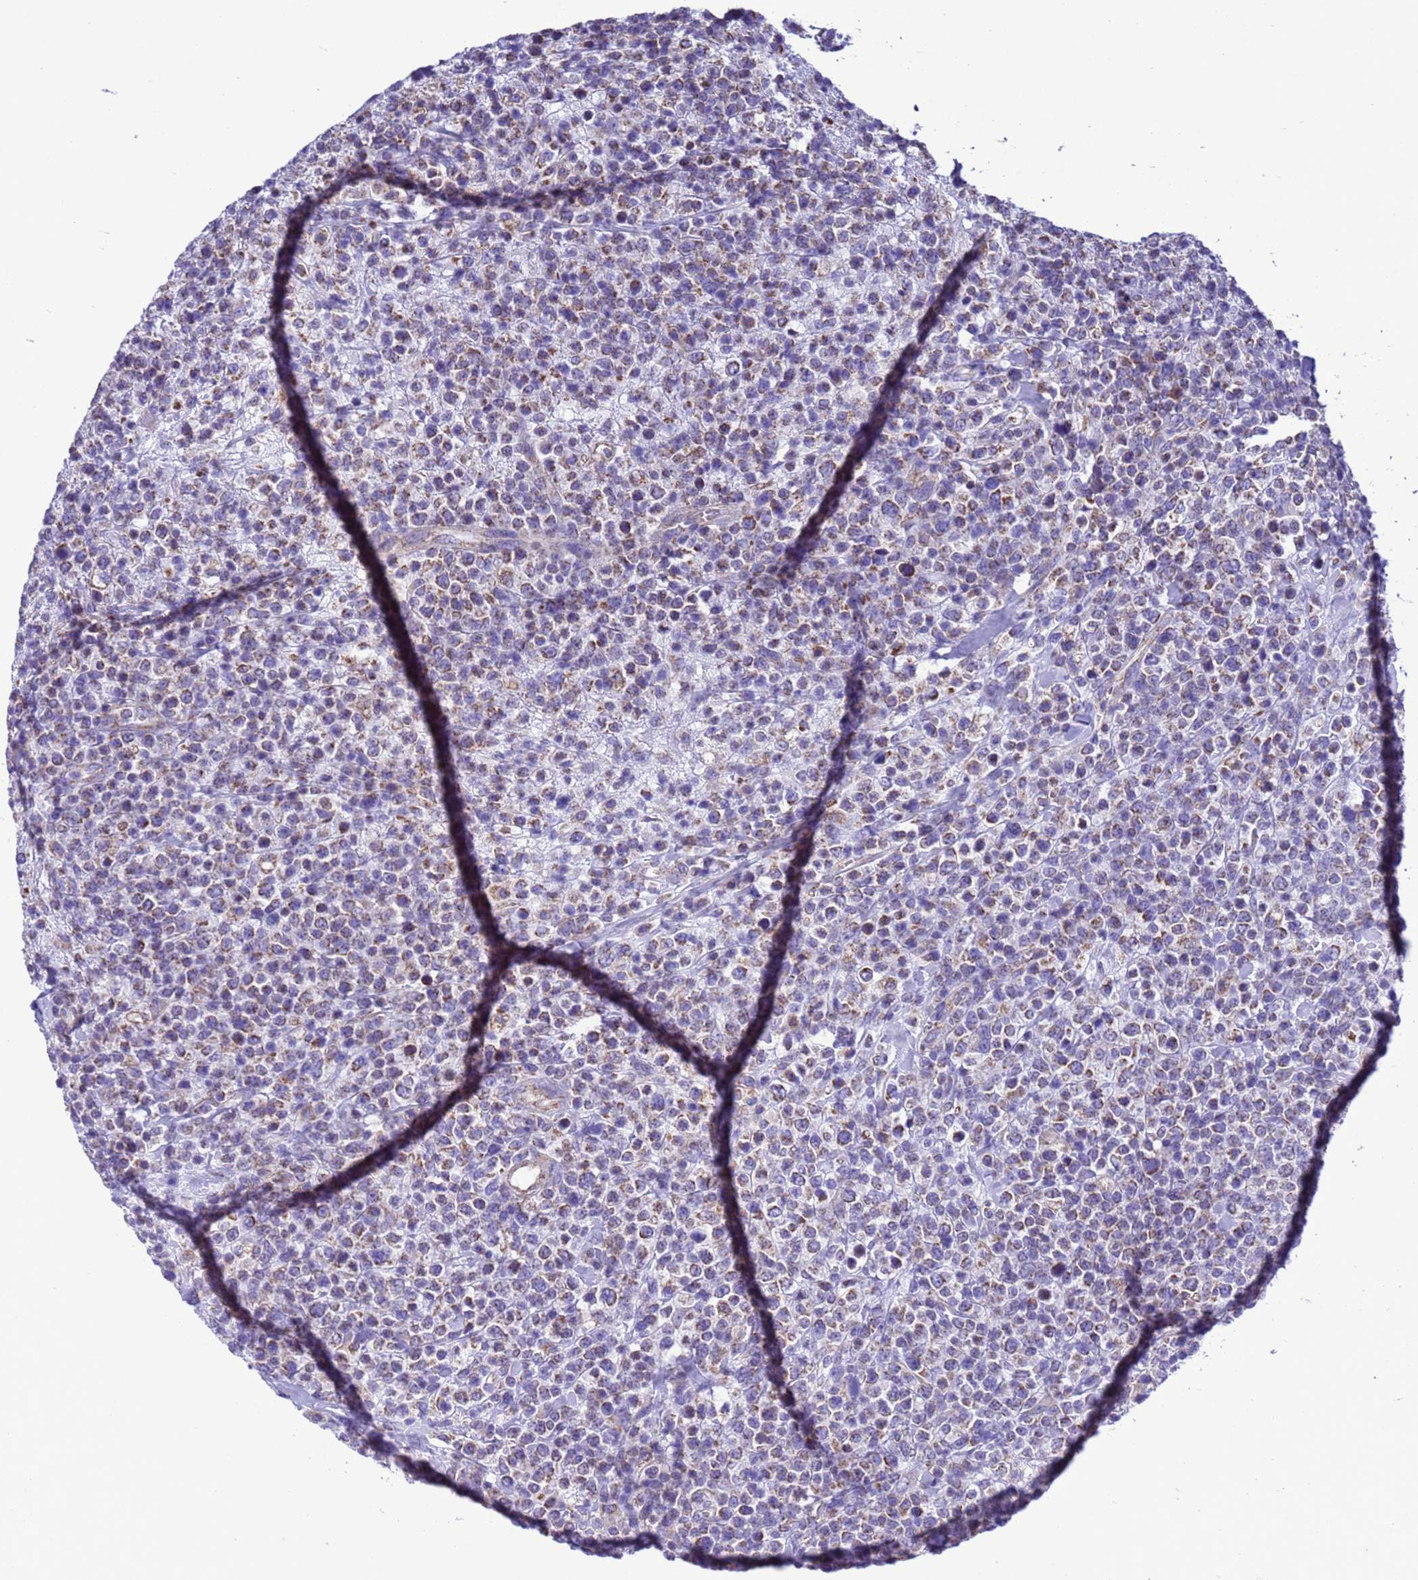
{"staining": {"intensity": "weak", "quantity": "25%-75%", "location": "cytoplasmic/membranous"}, "tissue": "lymphoma", "cell_type": "Tumor cells", "image_type": "cancer", "snomed": [{"axis": "morphology", "description": "Malignant lymphoma, non-Hodgkin's type, High grade"}, {"axis": "topography", "description": "Colon"}], "caption": "The histopathology image shows a brown stain indicating the presence of a protein in the cytoplasmic/membranous of tumor cells in high-grade malignant lymphoma, non-Hodgkin's type. Nuclei are stained in blue.", "gene": "CCDC191", "patient": {"sex": "female", "age": 53}}